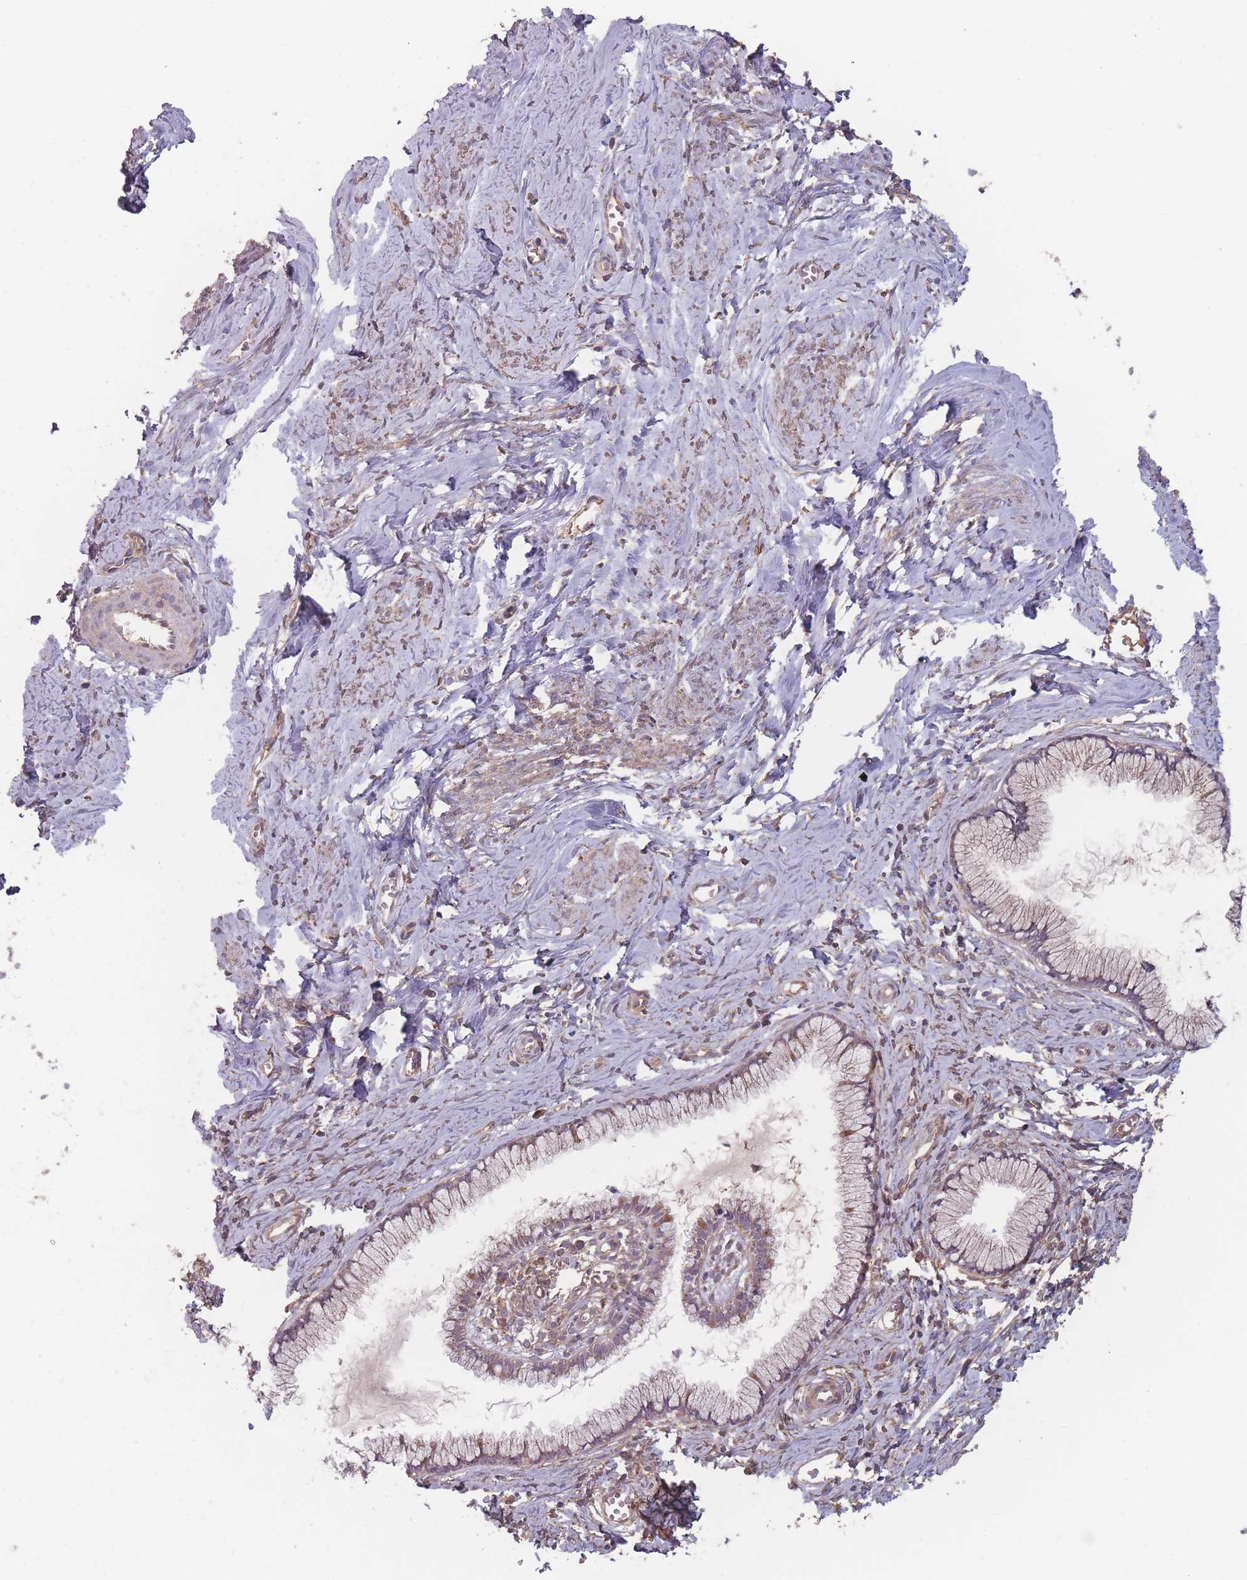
{"staining": {"intensity": "weak", "quantity": ">75%", "location": "cytoplasmic/membranous"}, "tissue": "cervix", "cell_type": "Glandular cells", "image_type": "normal", "snomed": [{"axis": "morphology", "description": "Normal tissue, NOS"}, {"axis": "topography", "description": "Cervix"}], "caption": "Immunohistochemical staining of unremarkable human cervix demonstrates weak cytoplasmic/membranous protein expression in approximately >75% of glandular cells. (brown staining indicates protein expression, while blue staining denotes nuclei).", "gene": "ATP5MGL", "patient": {"sex": "female", "age": 40}}